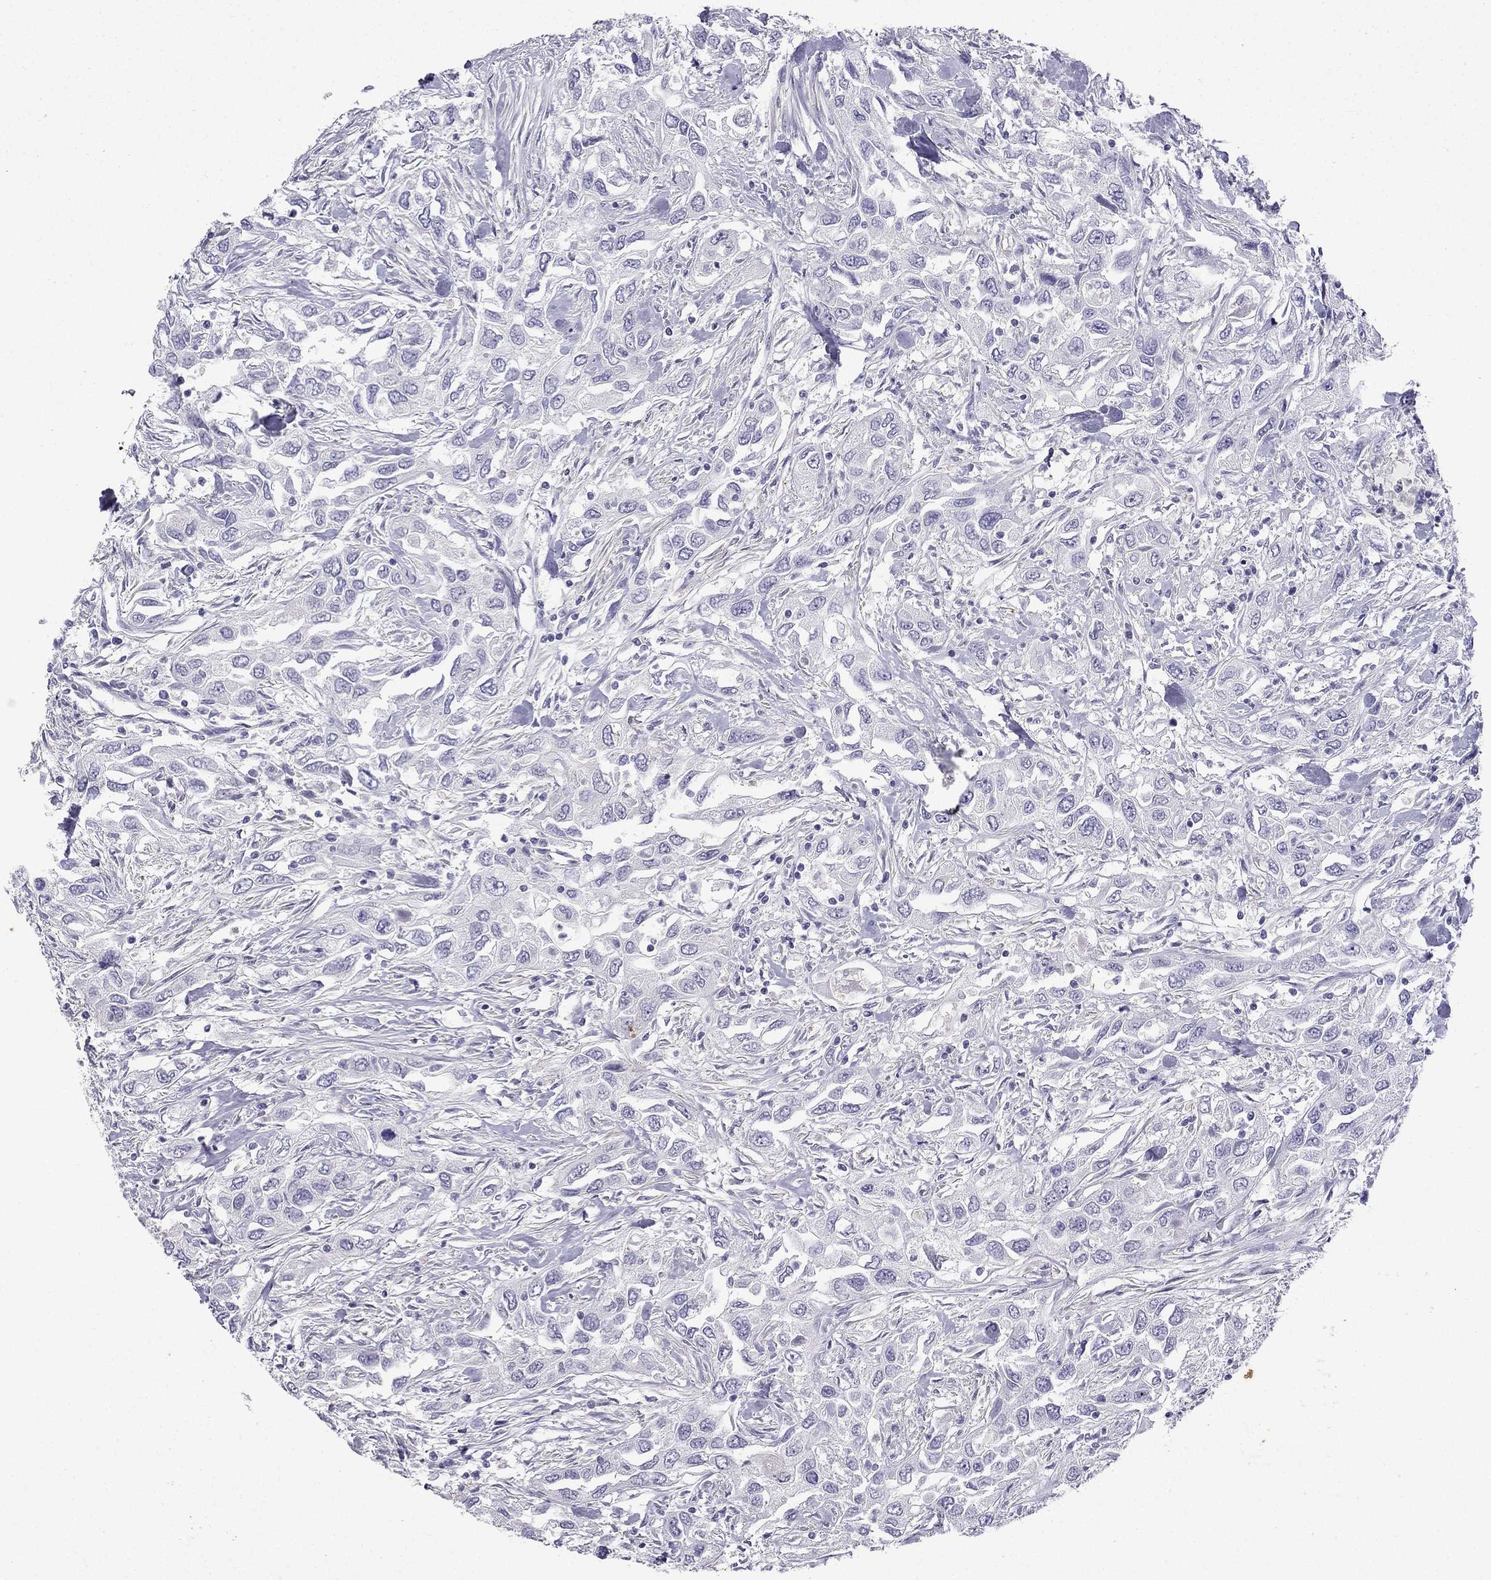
{"staining": {"intensity": "negative", "quantity": "none", "location": "none"}, "tissue": "urothelial cancer", "cell_type": "Tumor cells", "image_type": "cancer", "snomed": [{"axis": "morphology", "description": "Urothelial carcinoma, High grade"}, {"axis": "topography", "description": "Urinary bladder"}], "caption": "Tumor cells show no significant protein positivity in urothelial cancer.", "gene": "GJA8", "patient": {"sex": "male", "age": 76}}